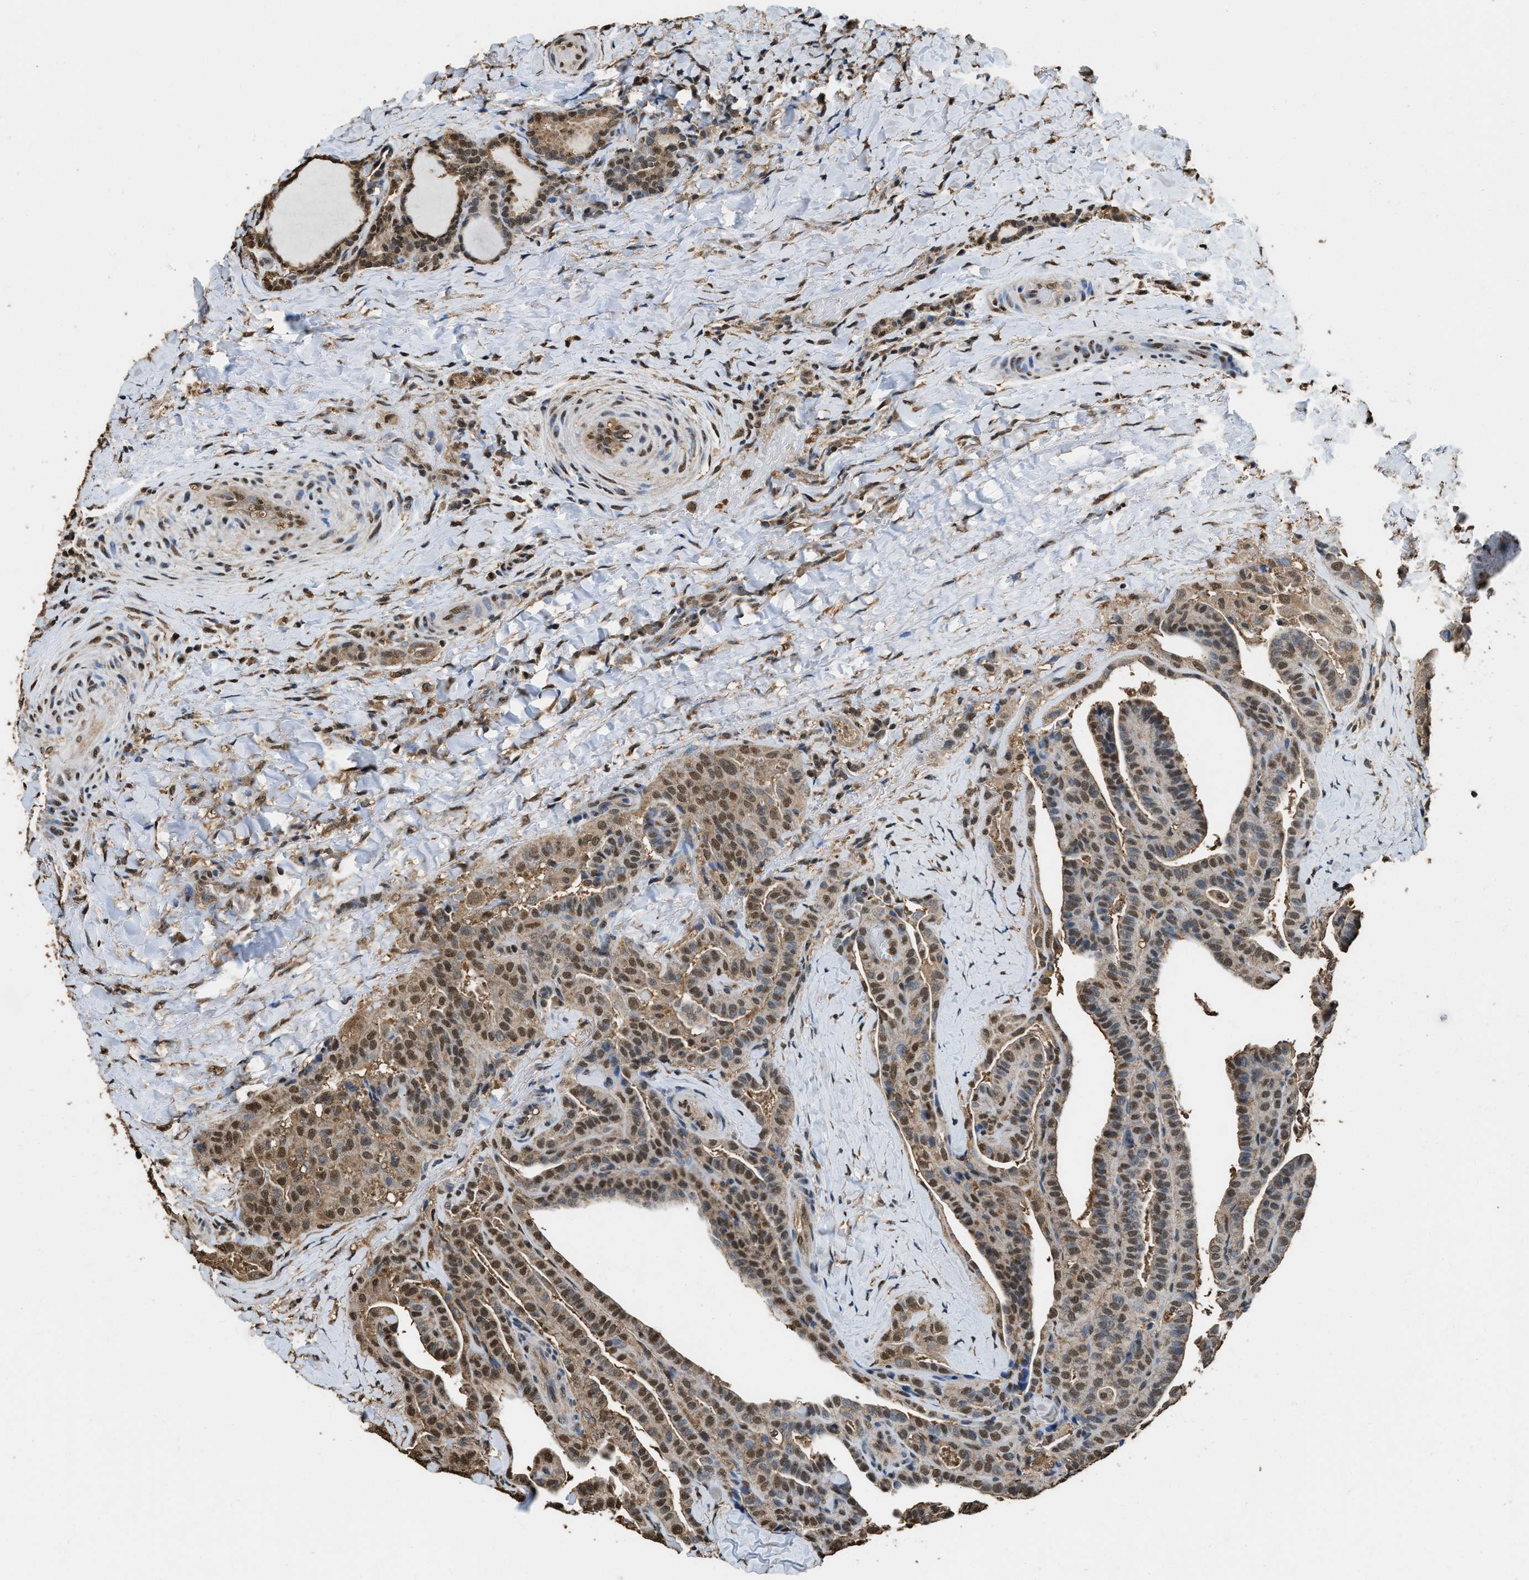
{"staining": {"intensity": "moderate", "quantity": ">75%", "location": "cytoplasmic/membranous,nuclear"}, "tissue": "thyroid cancer", "cell_type": "Tumor cells", "image_type": "cancer", "snomed": [{"axis": "morphology", "description": "Papillary adenocarcinoma, NOS"}, {"axis": "topography", "description": "Thyroid gland"}], "caption": "Protein staining of papillary adenocarcinoma (thyroid) tissue shows moderate cytoplasmic/membranous and nuclear staining in approximately >75% of tumor cells.", "gene": "GAPDH", "patient": {"sex": "male", "age": 77}}